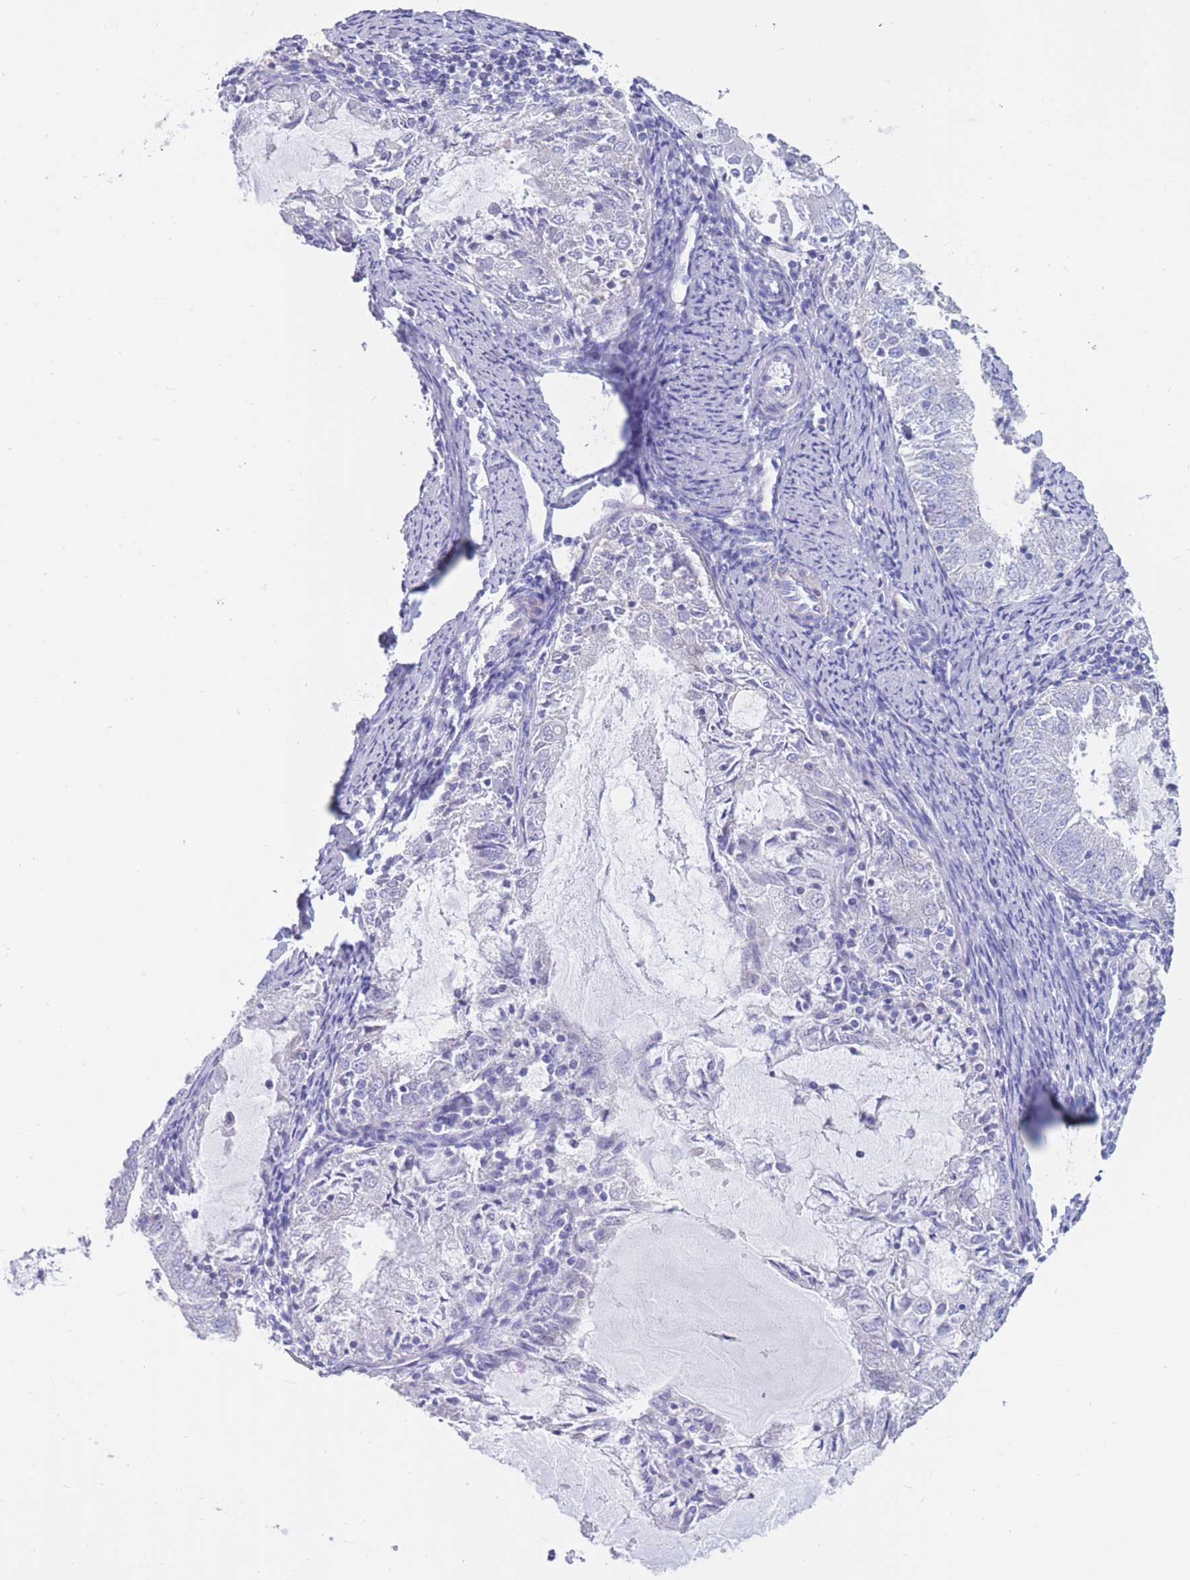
{"staining": {"intensity": "negative", "quantity": "none", "location": "none"}, "tissue": "endometrial cancer", "cell_type": "Tumor cells", "image_type": "cancer", "snomed": [{"axis": "morphology", "description": "Adenocarcinoma, NOS"}, {"axis": "topography", "description": "Endometrium"}], "caption": "Immunohistochemical staining of human endometrial adenocarcinoma reveals no significant staining in tumor cells. (DAB immunohistochemistry visualized using brightfield microscopy, high magnification).", "gene": "INTS2", "patient": {"sex": "female", "age": 57}}